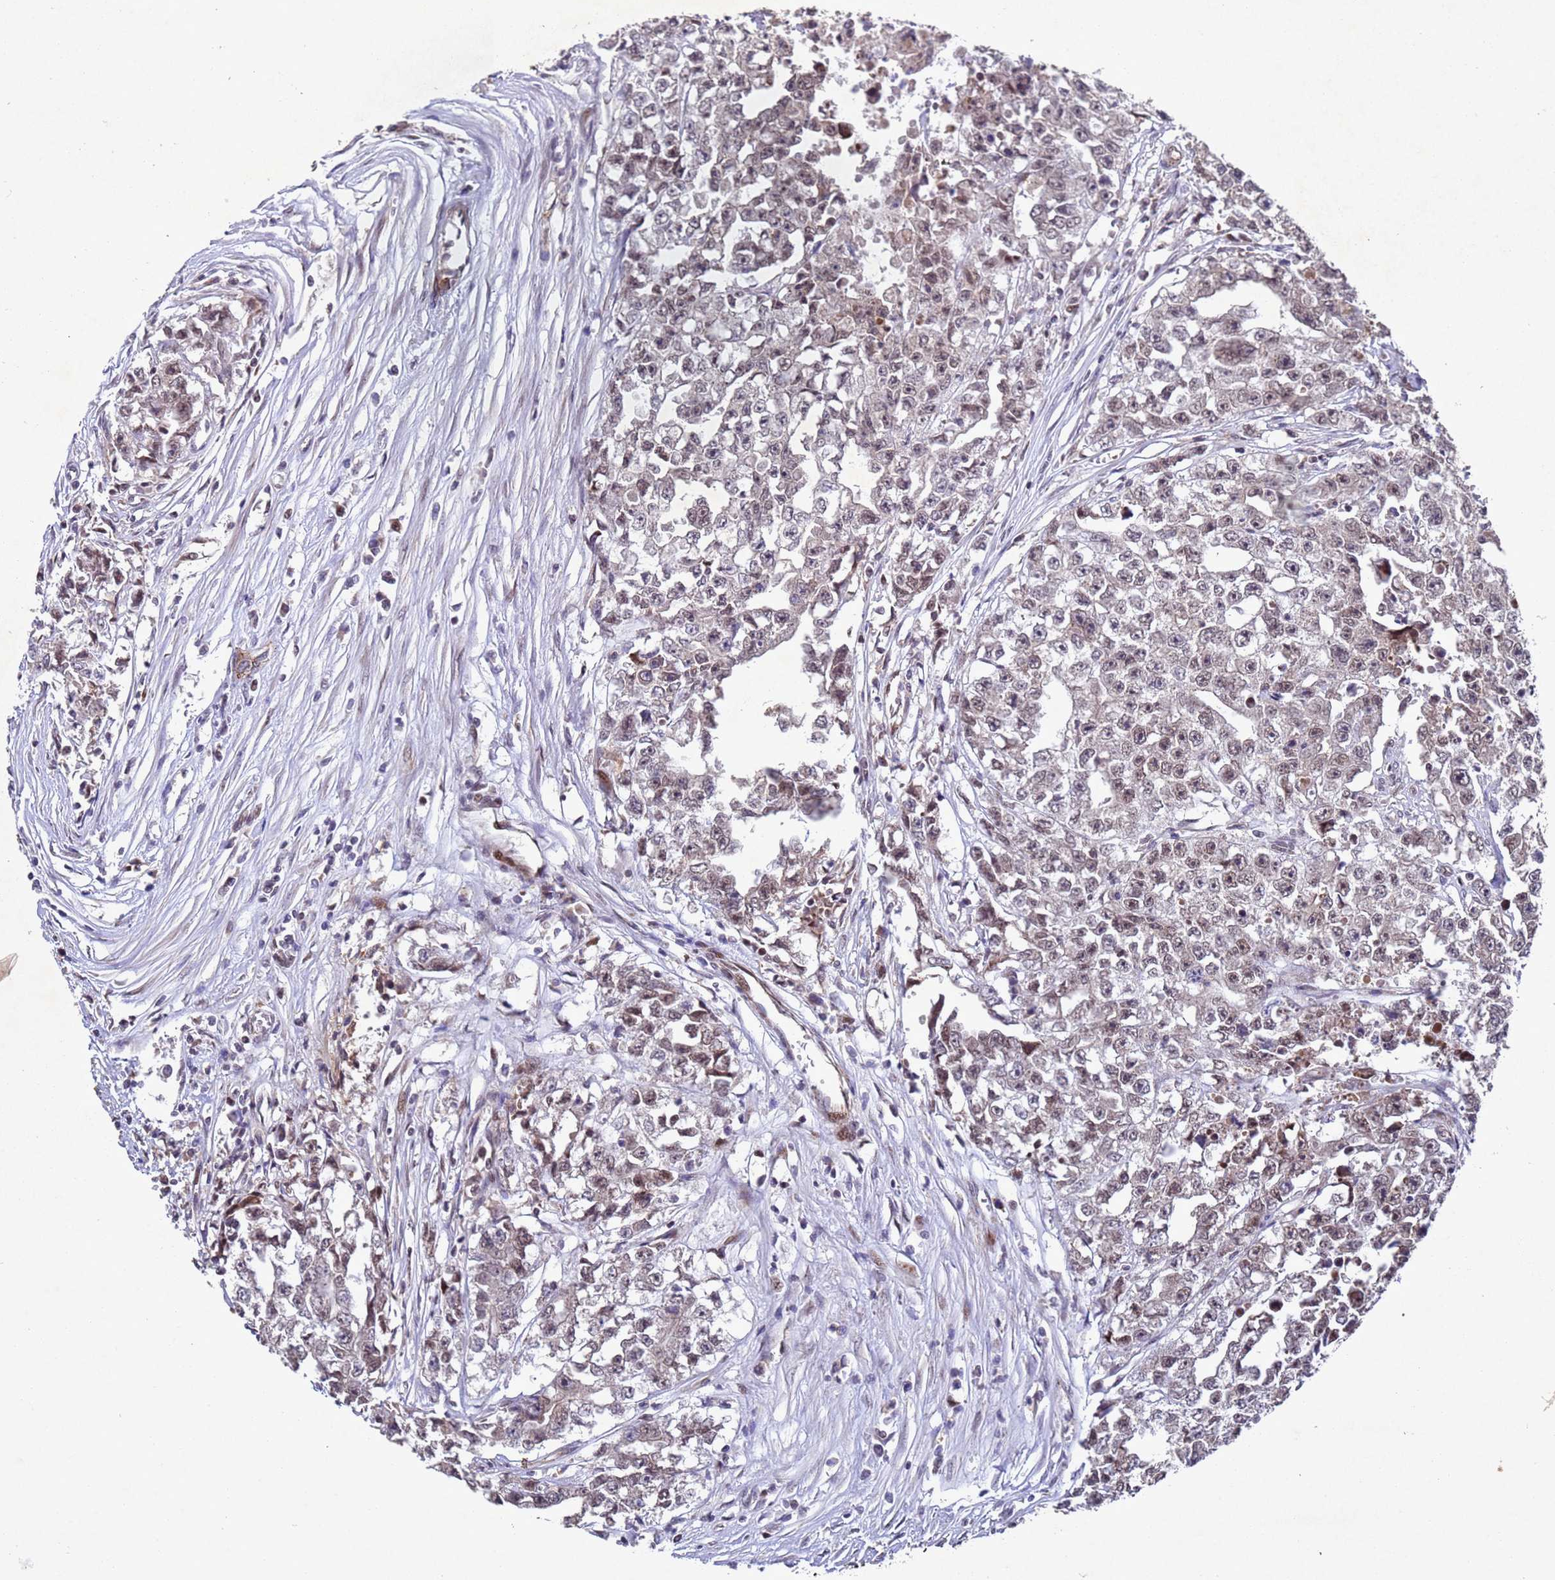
{"staining": {"intensity": "moderate", "quantity": "25%-75%", "location": "cytoplasmic/membranous,nuclear"}, "tissue": "testis cancer", "cell_type": "Tumor cells", "image_type": "cancer", "snomed": [{"axis": "morphology", "description": "Seminoma, NOS"}, {"axis": "morphology", "description": "Carcinoma, Embryonal, NOS"}, {"axis": "topography", "description": "Testis"}], "caption": "Immunohistochemical staining of testis cancer reveals medium levels of moderate cytoplasmic/membranous and nuclear protein expression in approximately 25%-75% of tumor cells. (Brightfield microscopy of DAB IHC at high magnification).", "gene": "TBK1", "patient": {"sex": "male", "age": 43}}